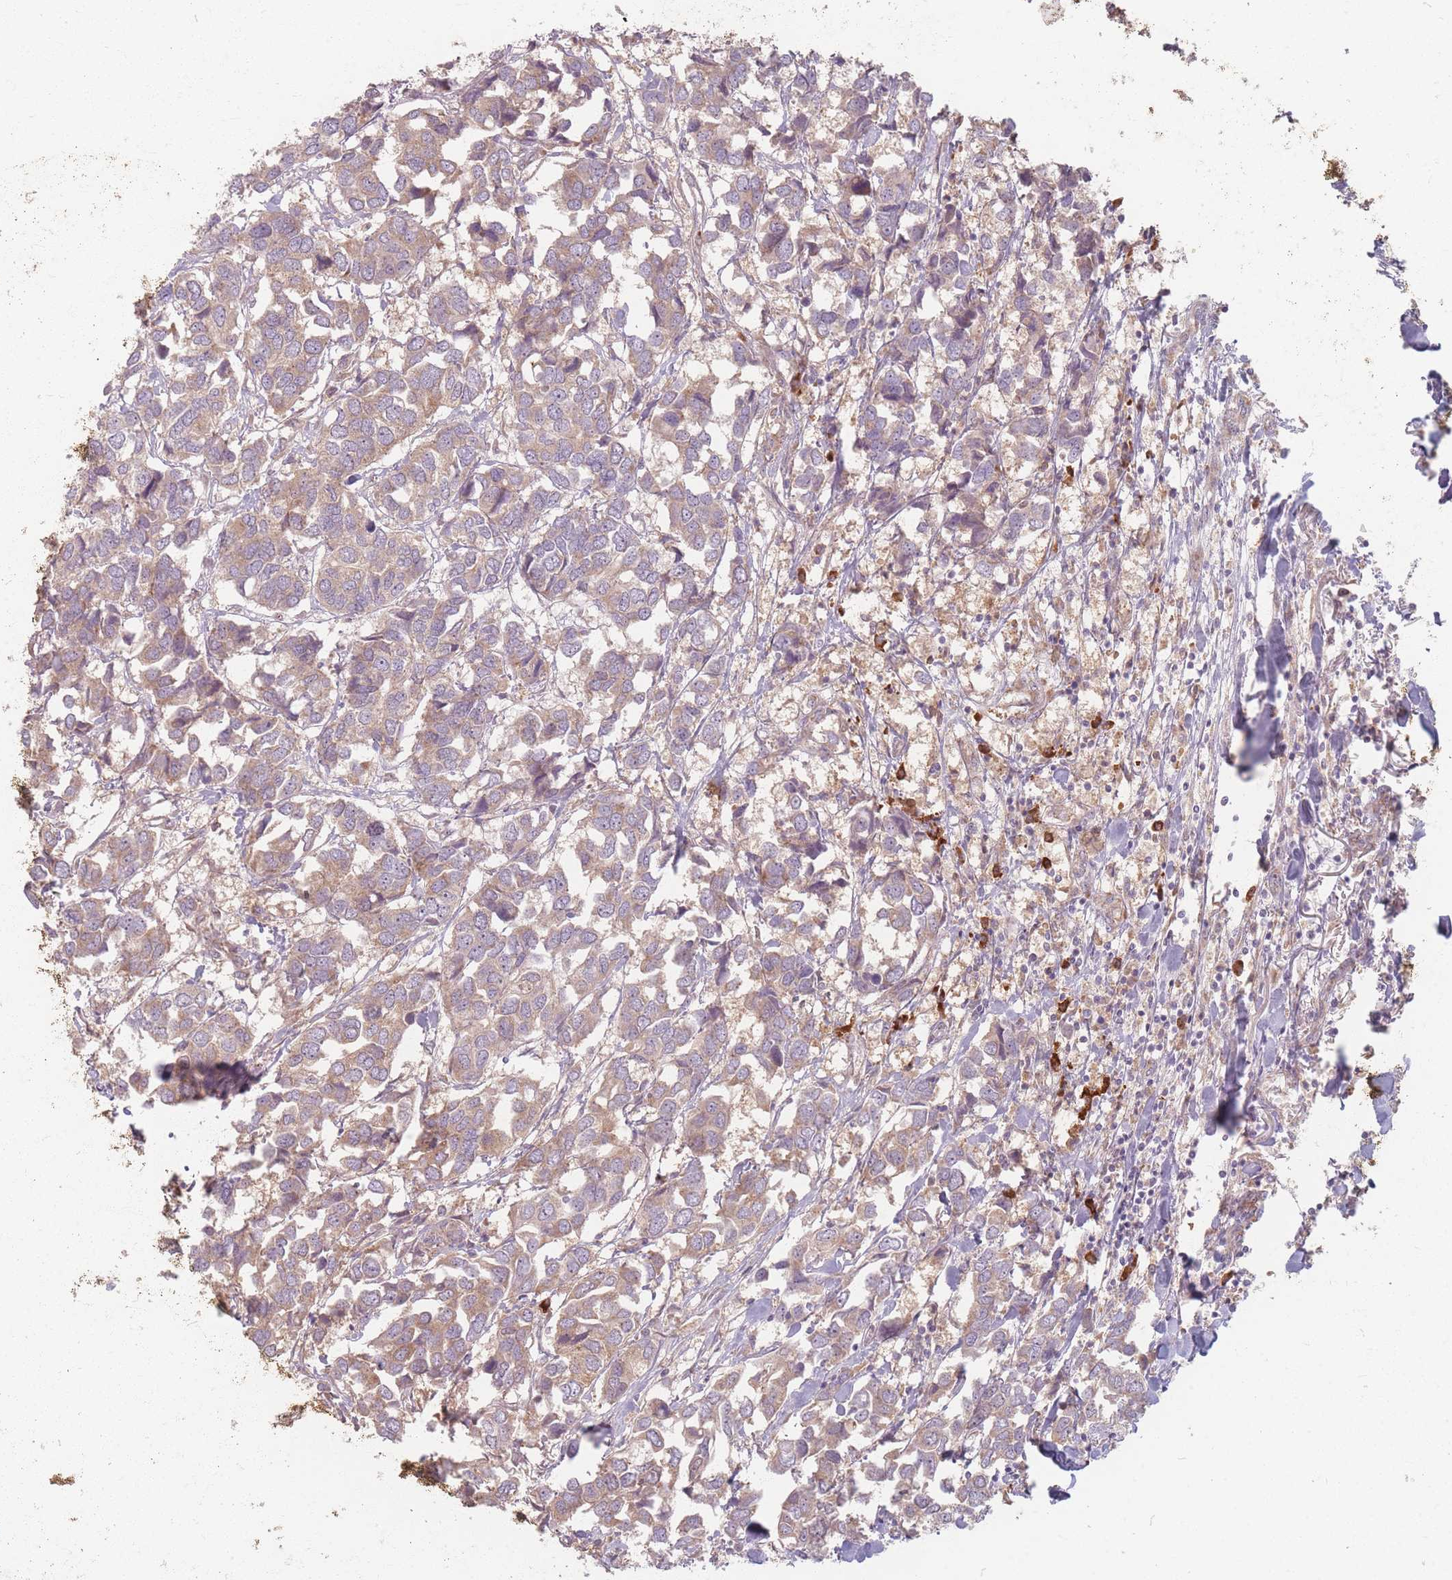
{"staining": {"intensity": "weak", "quantity": "25%-75%", "location": "cytoplasmic/membranous"}, "tissue": "breast cancer", "cell_type": "Tumor cells", "image_type": "cancer", "snomed": [{"axis": "morphology", "description": "Duct carcinoma"}, {"axis": "topography", "description": "Breast"}], "caption": "Brown immunohistochemical staining in human breast intraductal carcinoma shows weak cytoplasmic/membranous staining in about 25%-75% of tumor cells.", "gene": "SMIM14", "patient": {"sex": "female", "age": 83}}